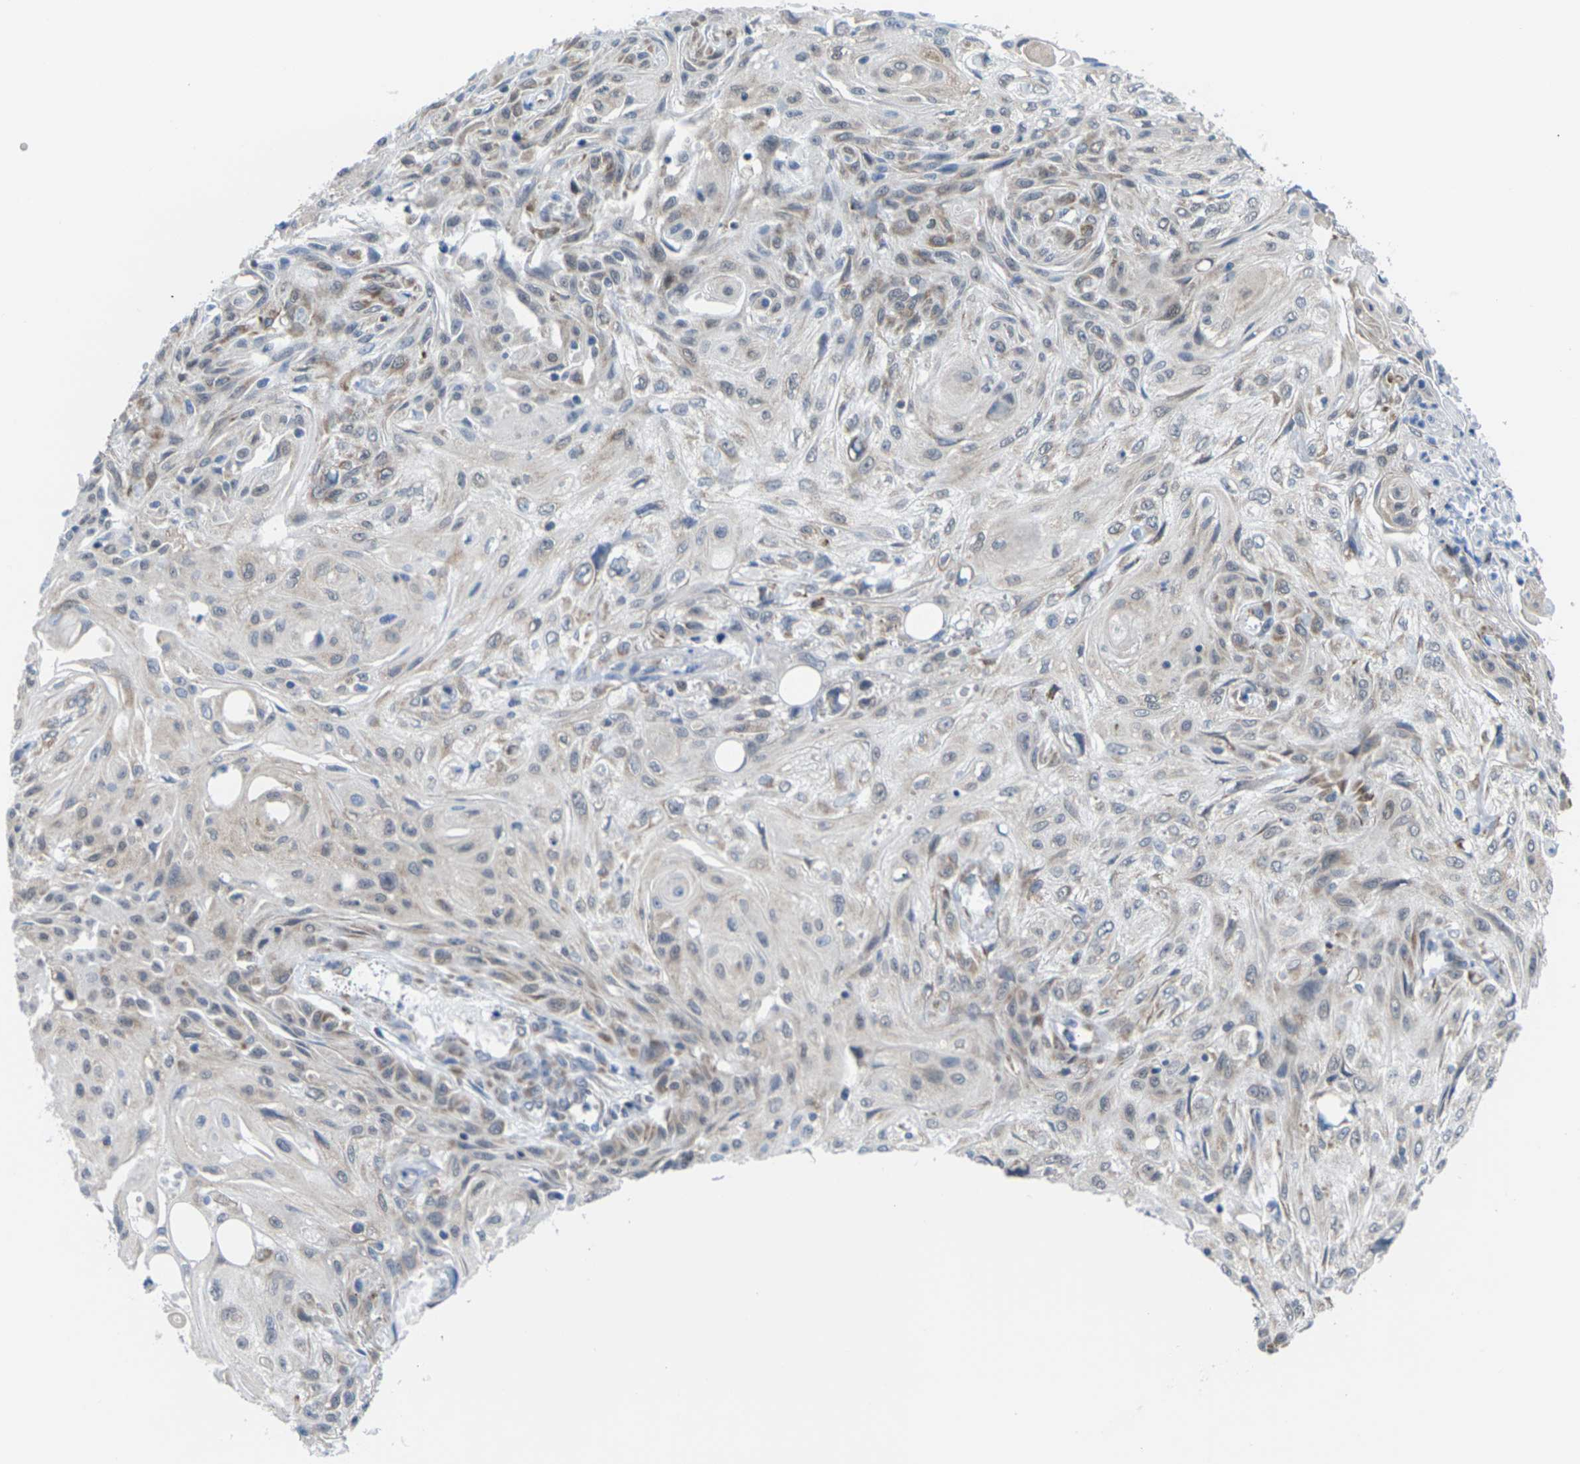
{"staining": {"intensity": "weak", "quantity": "<25%", "location": "cytoplasmic/membranous"}, "tissue": "skin cancer", "cell_type": "Tumor cells", "image_type": "cancer", "snomed": [{"axis": "morphology", "description": "Squamous cell carcinoma, NOS"}, {"axis": "topography", "description": "Skin"}], "caption": "An image of human skin cancer (squamous cell carcinoma) is negative for staining in tumor cells.", "gene": "PDZK1IP1", "patient": {"sex": "male", "age": 75}}